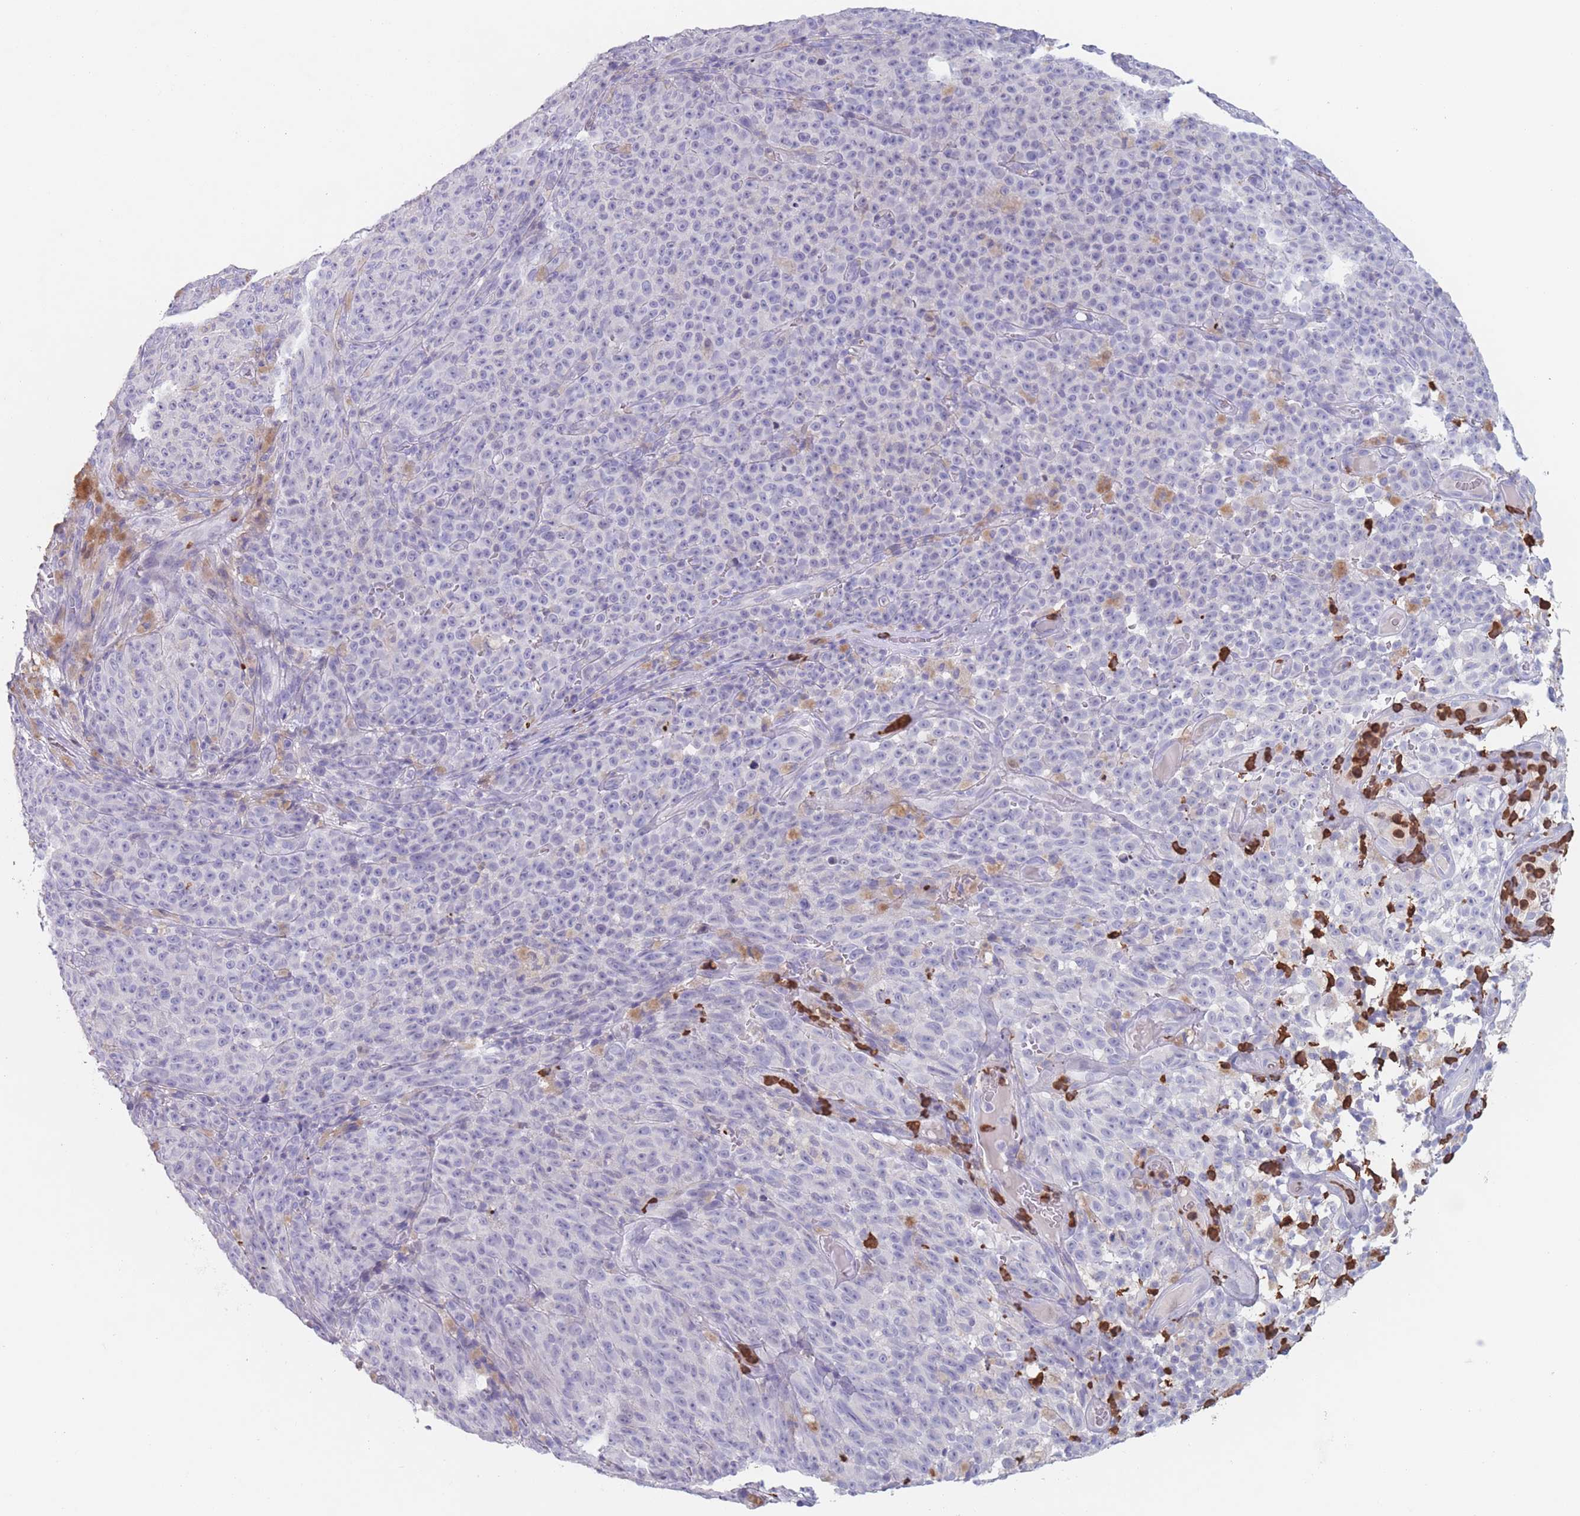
{"staining": {"intensity": "negative", "quantity": "none", "location": "none"}, "tissue": "melanoma", "cell_type": "Tumor cells", "image_type": "cancer", "snomed": [{"axis": "morphology", "description": "Malignant melanoma, NOS"}, {"axis": "topography", "description": "Skin"}], "caption": "This is an IHC histopathology image of human malignant melanoma. There is no positivity in tumor cells.", "gene": "ATP1A3", "patient": {"sex": "female", "age": 82}}